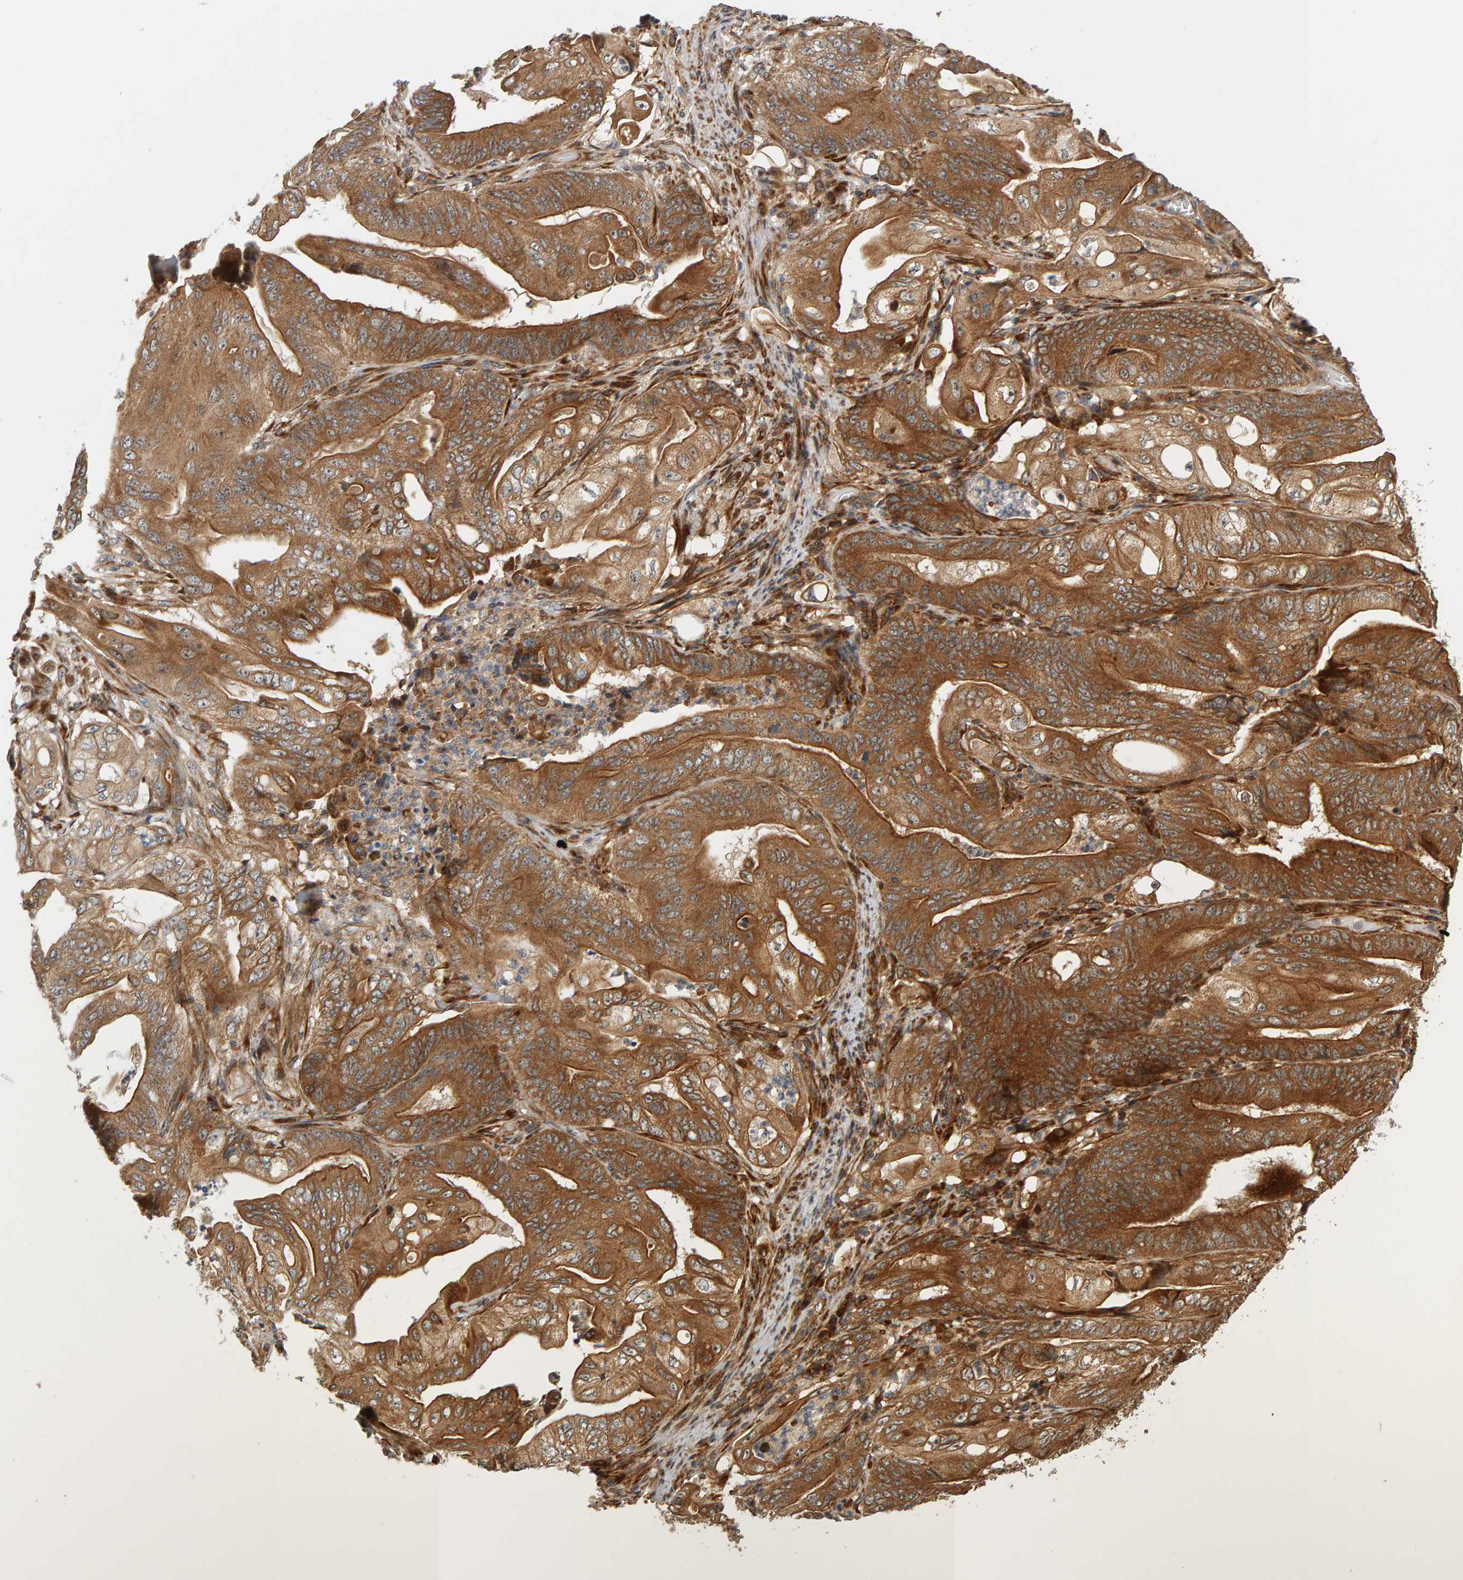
{"staining": {"intensity": "strong", "quantity": ">75%", "location": "cytoplasmic/membranous"}, "tissue": "stomach cancer", "cell_type": "Tumor cells", "image_type": "cancer", "snomed": [{"axis": "morphology", "description": "Adenocarcinoma, NOS"}, {"axis": "topography", "description": "Stomach"}], "caption": "Tumor cells display high levels of strong cytoplasmic/membranous staining in about >75% of cells in human stomach cancer (adenocarcinoma). The staining was performed using DAB (3,3'-diaminobenzidine) to visualize the protein expression in brown, while the nuclei were stained in blue with hematoxylin (Magnification: 20x).", "gene": "ZFAND1", "patient": {"sex": "female", "age": 73}}